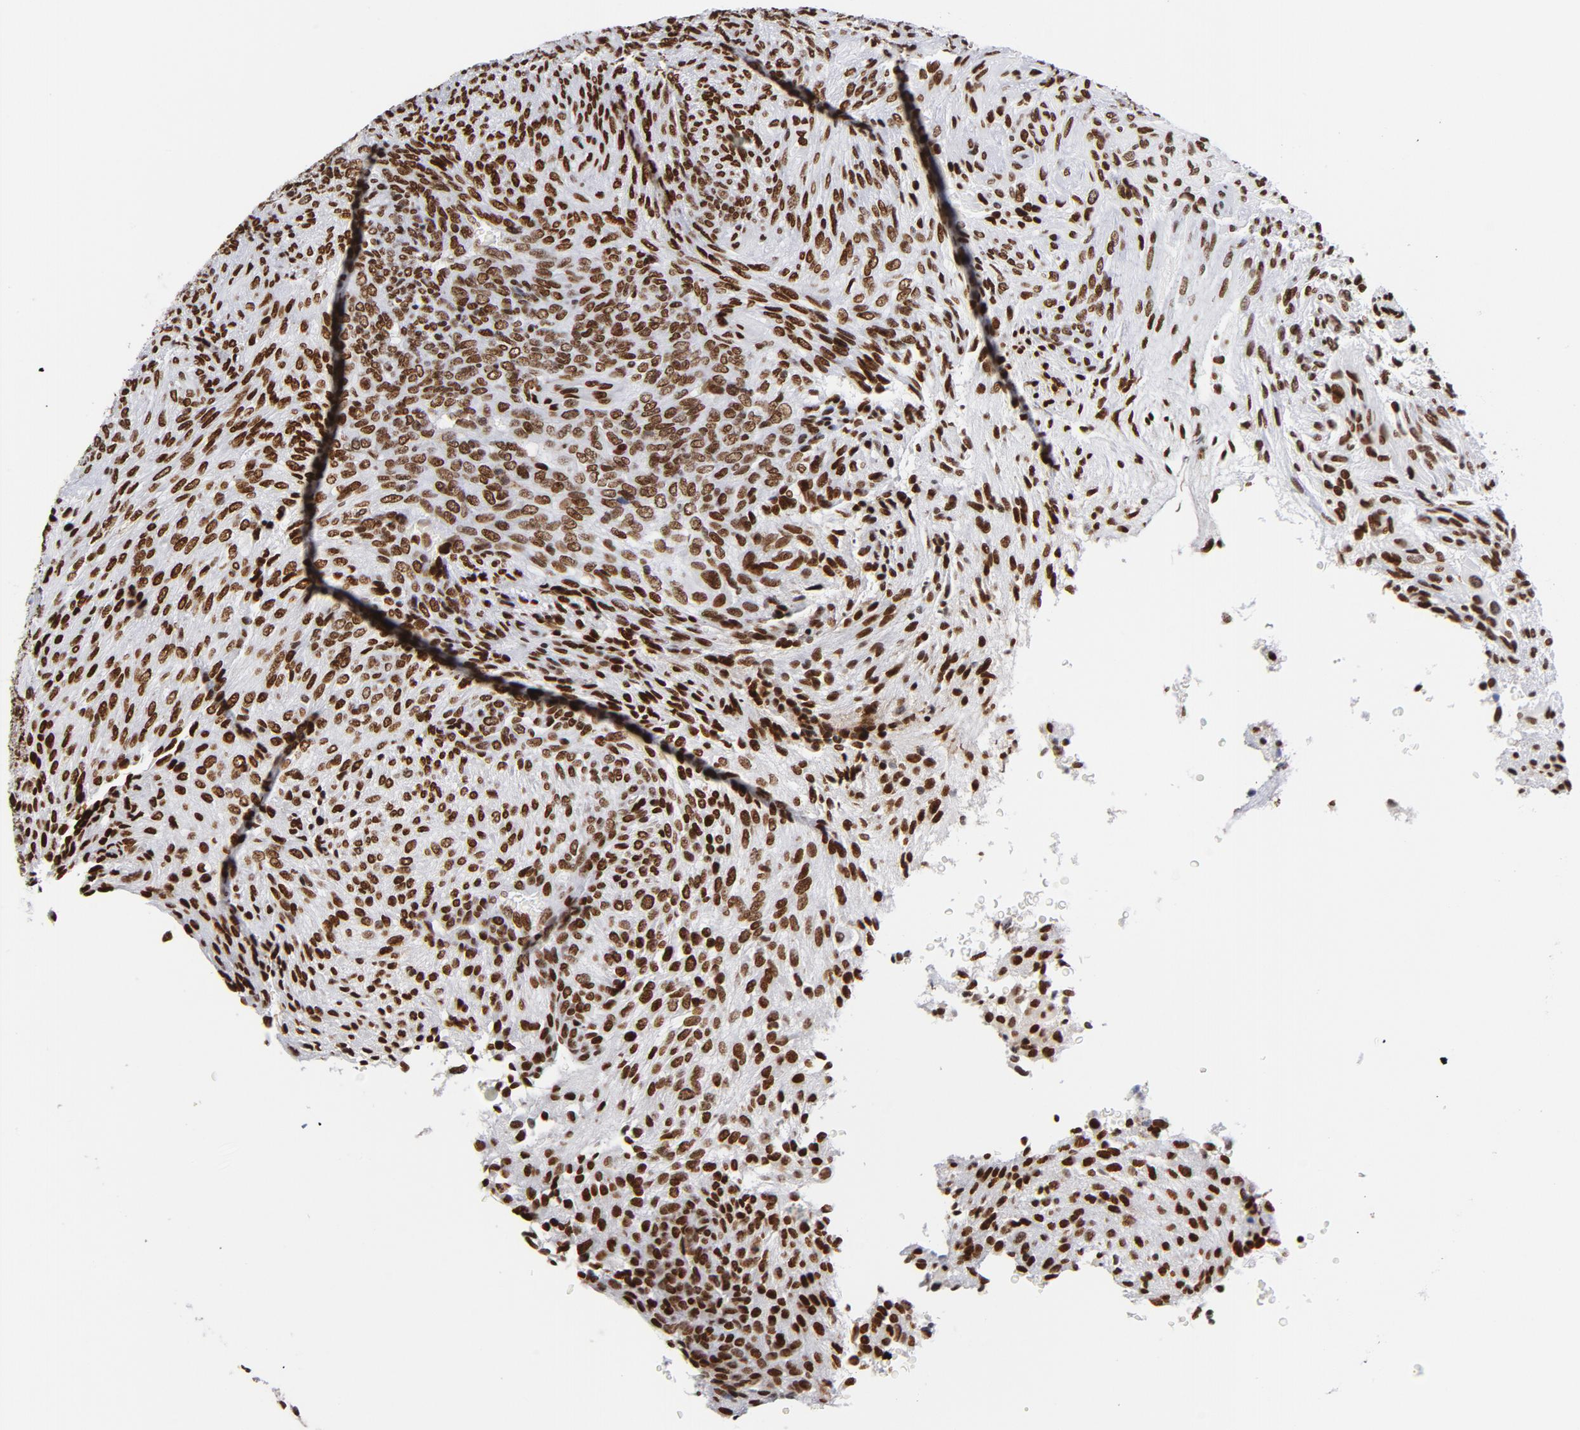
{"staining": {"intensity": "strong", "quantity": ">75%", "location": "nuclear"}, "tissue": "glioma", "cell_type": "Tumor cells", "image_type": "cancer", "snomed": [{"axis": "morphology", "description": "Glioma, malignant, High grade"}, {"axis": "topography", "description": "Cerebral cortex"}], "caption": "This micrograph displays immunohistochemistry staining of glioma, with high strong nuclear expression in about >75% of tumor cells.", "gene": "TOP2B", "patient": {"sex": "female", "age": 55}}